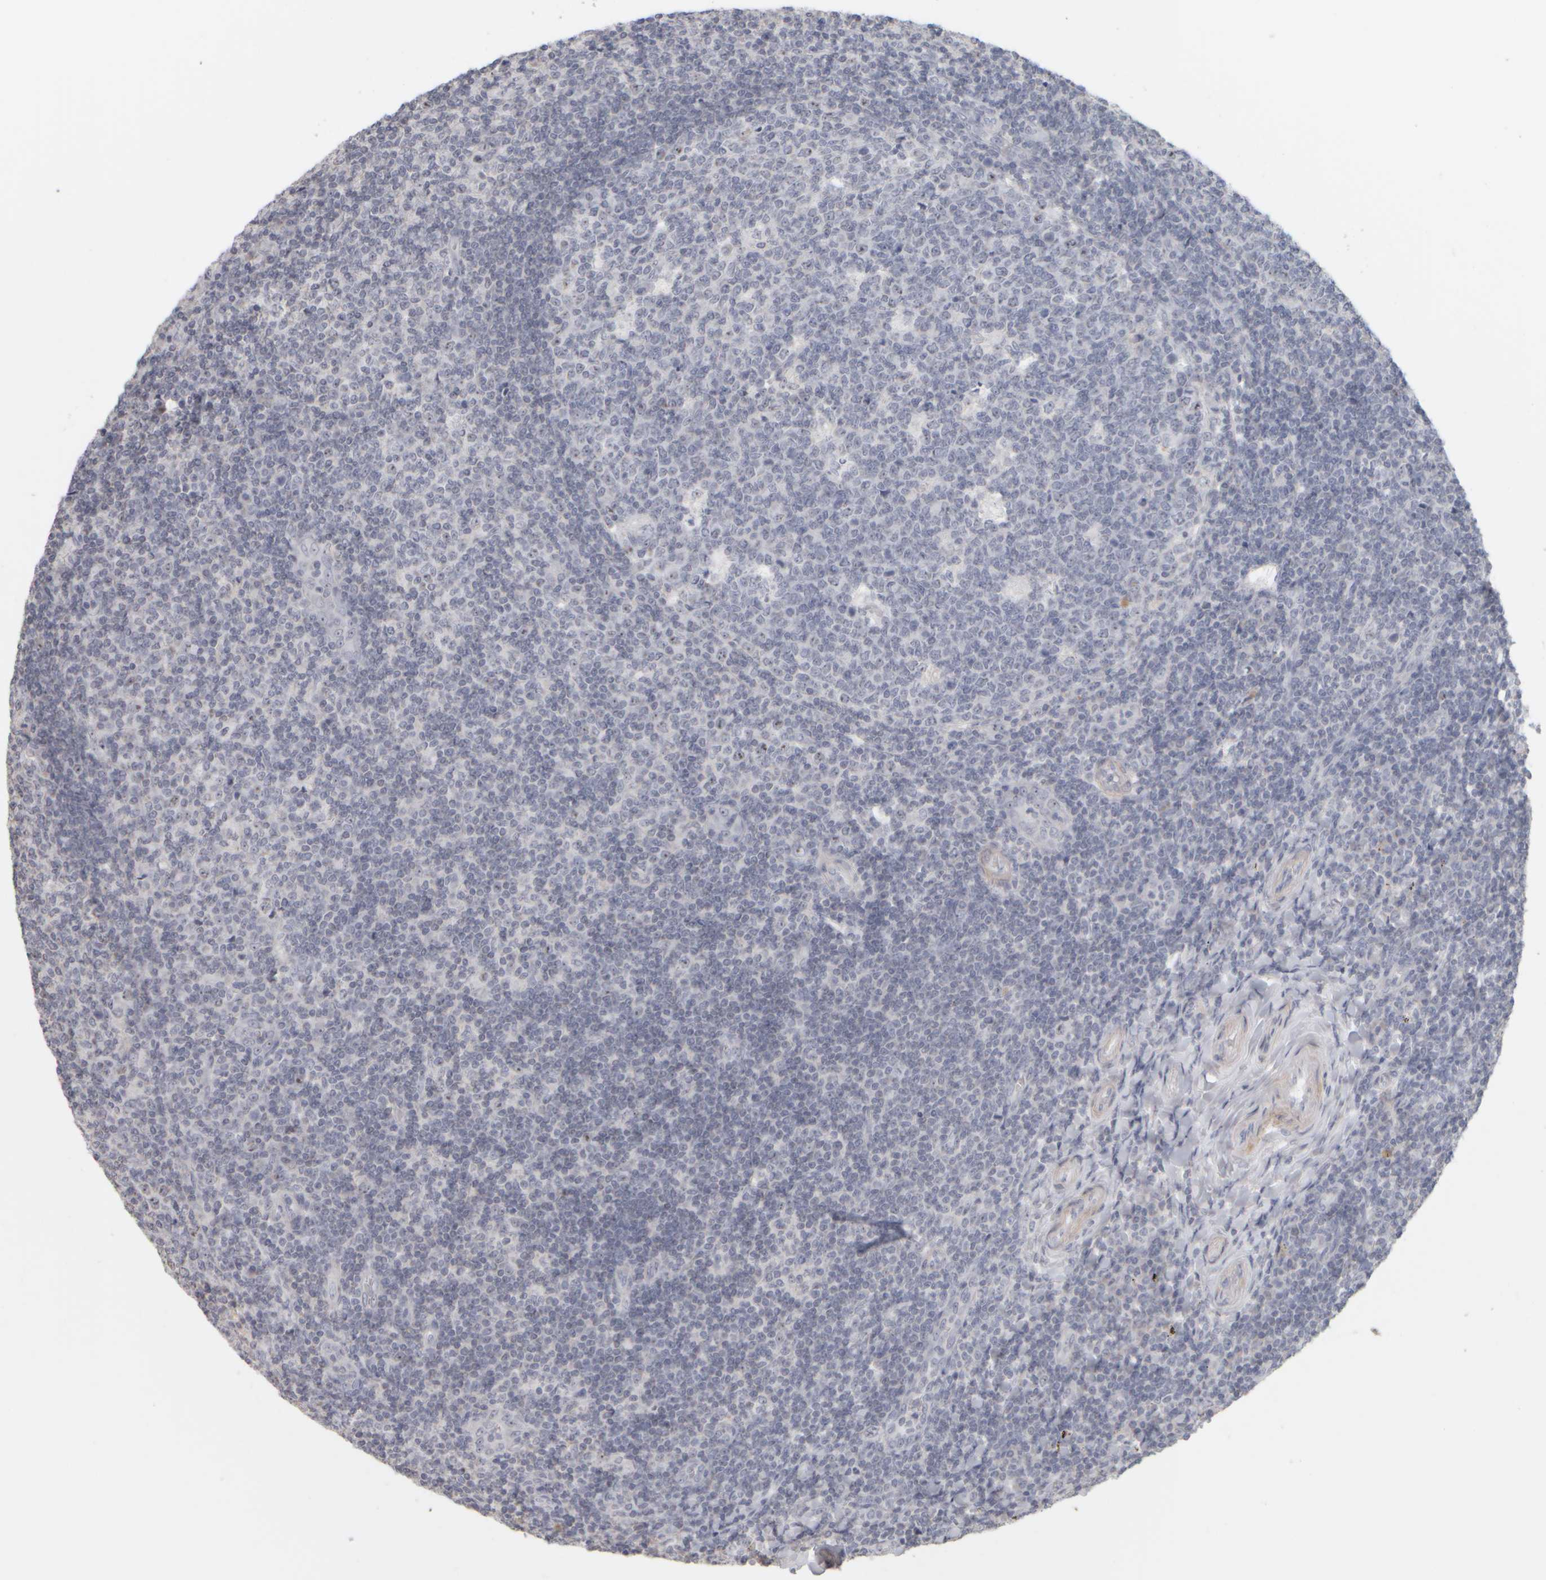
{"staining": {"intensity": "moderate", "quantity": "<25%", "location": "nuclear"}, "tissue": "tonsil", "cell_type": "Germinal center cells", "image_type": "normal", "snomed": [{"axis": "morphology", "description": "Normal tissue, NOS"}, {"axis": "topography", "description": "Tonsil"}], "caption": "High-power microscopy captured an IHC histopathology image of normal tonsil, revealing moderate nuclear staining in about <25% of germinal center cells.", "gene": "DCXR", "patient": {"sex": "female", "age": 19}}